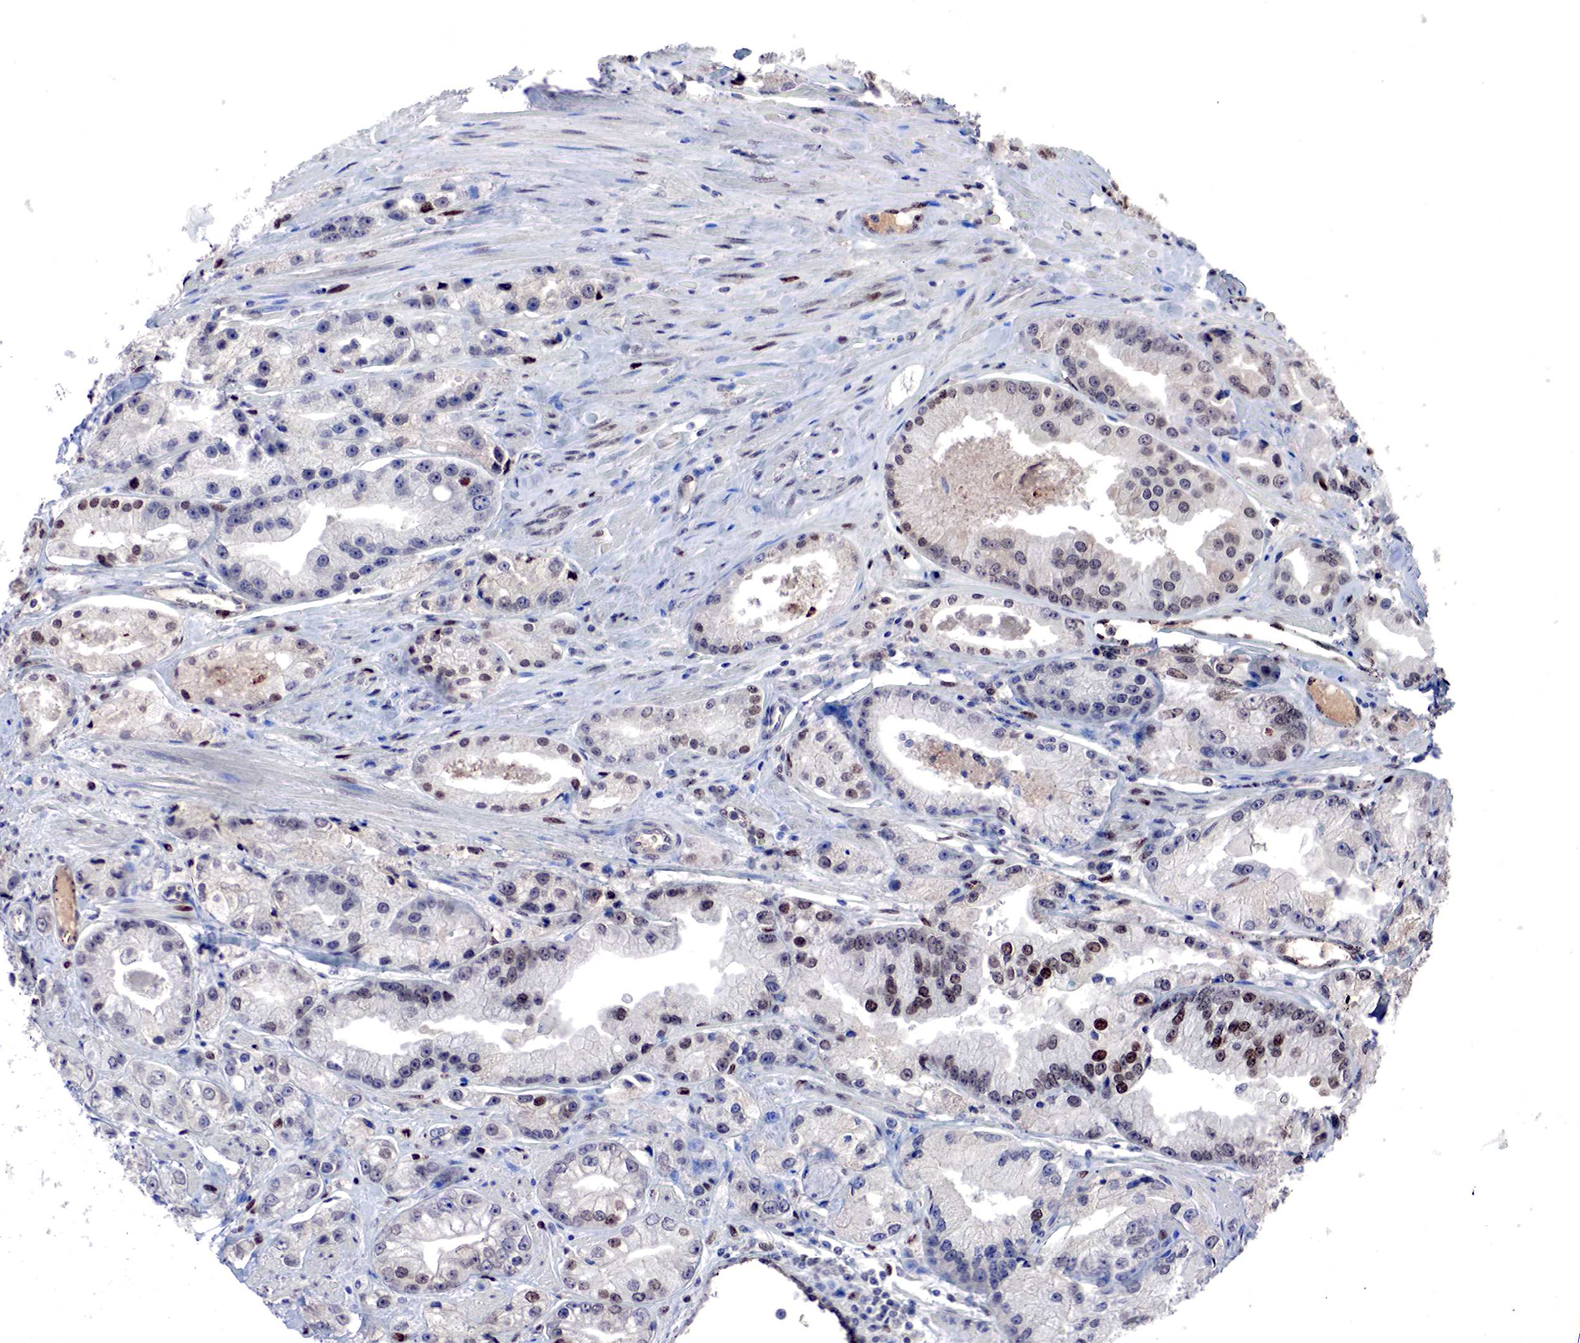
{"staining": {"intensity": "weak", "quantity": "<25%", "location": "nuclear"}, "tissue": "prostate cancer", "cell_type": "Tumor cells", "image_type": "cancer", "snomed": [{"axis": "morphology", "description": "Adenocarcinoma, Medium grade"}, {"axis": "topography", "description": "Prostate"}], "caption": "The immunohistochemistry image has no significant staining in tumor cells of prostate cancer (adenocarcinoma (medium-grade)) tissue.", "gene": "DACH2", "patient": {"sex": "male", "age": 72}}